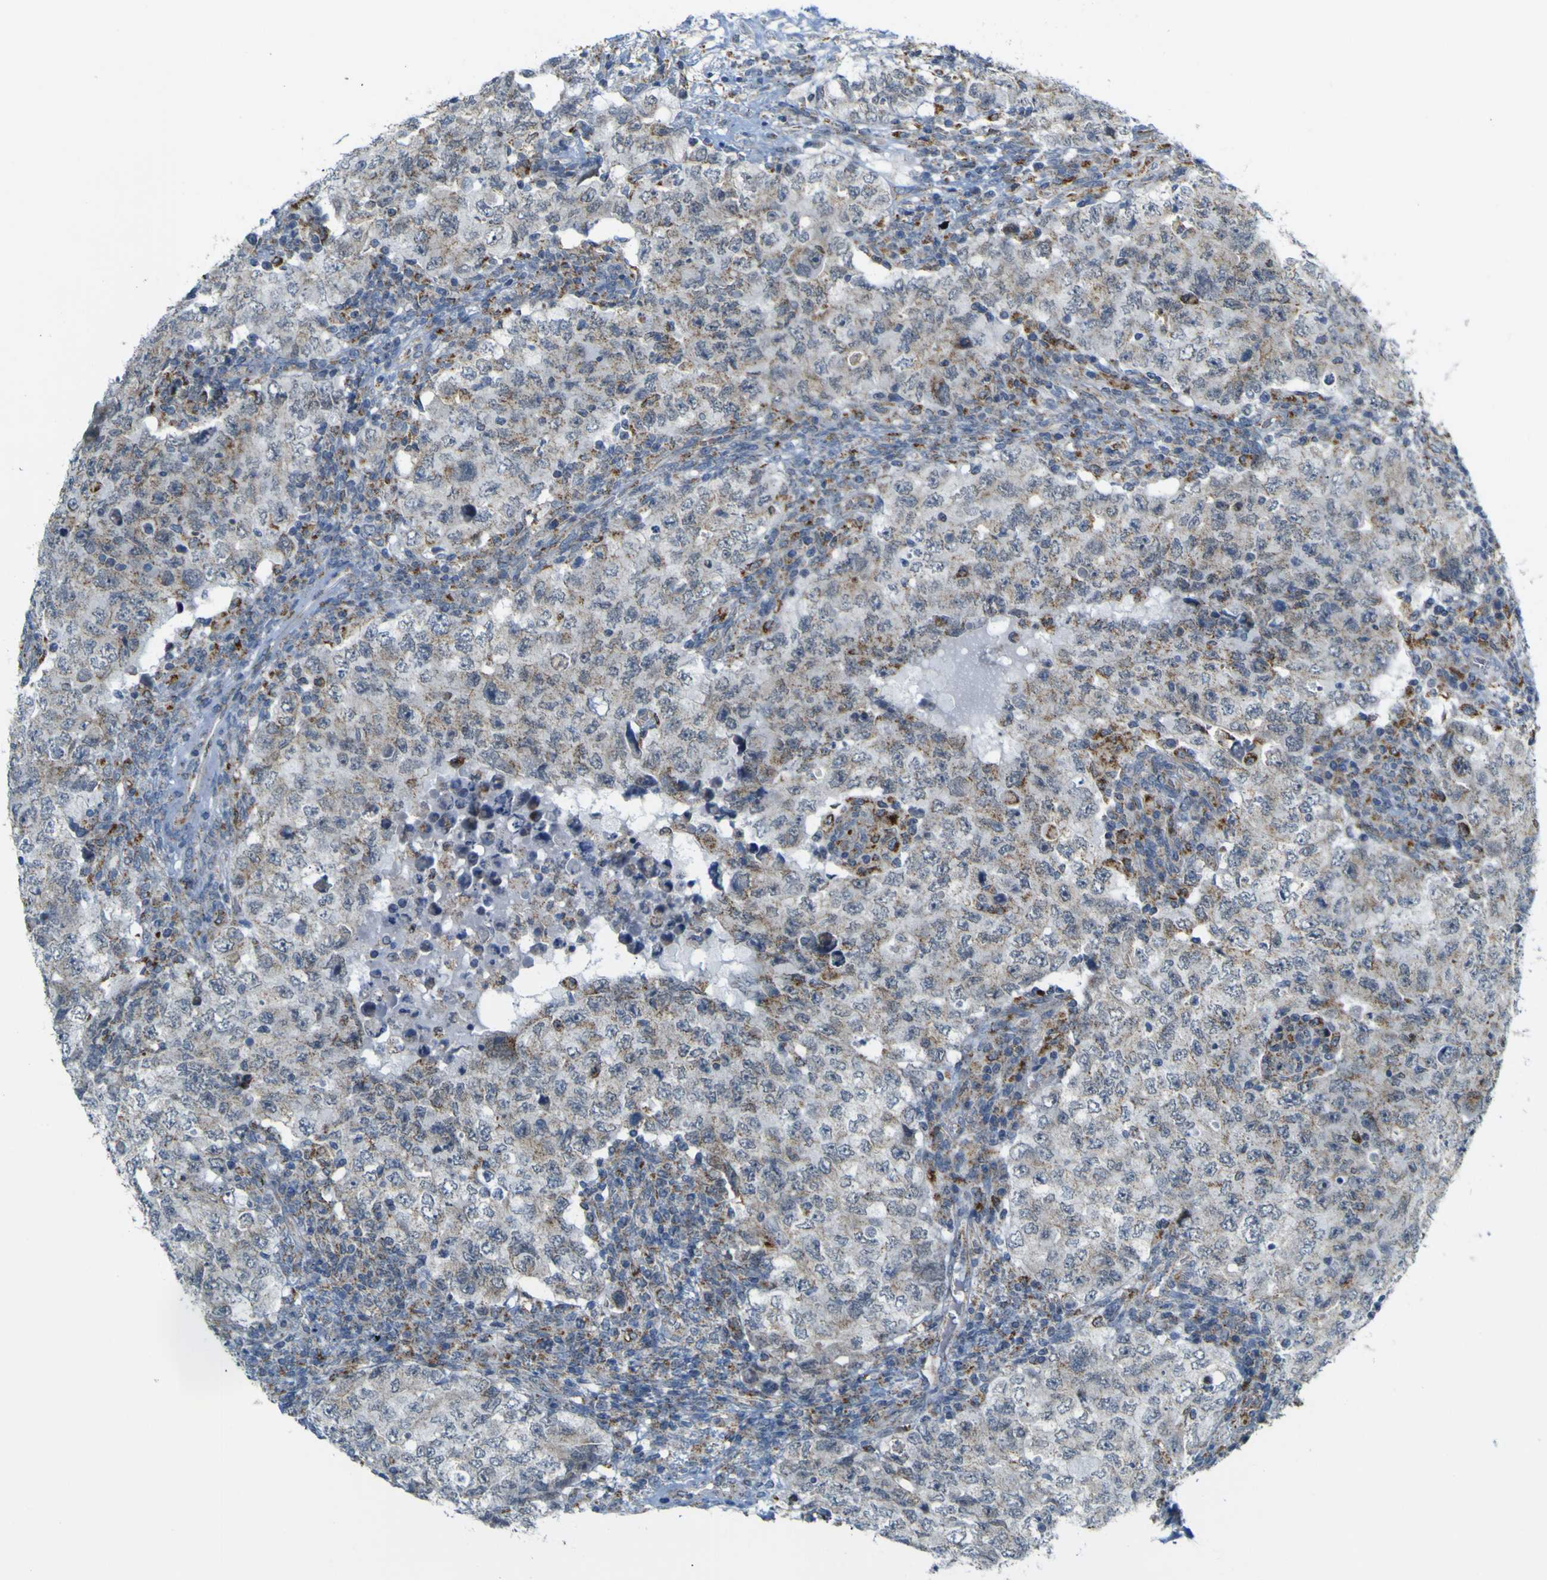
{"staining": {"intensity": "weak", "quantity": "<25%", "location": "cytoplasmic/membranous"}, "tissue": "testis cancer", "cell_type": "Tumor cells", "image_type": "cancer", "snomed": [{"axis": "morphology", "description": "Carcinoma, Embryonal, NOS"}, {"axis": "topography", "description": "Testis"}], "caption": "A micrograph of testis cancer (embryonal carcinoma) stained for a protein demonstrates no brown staining in tumor cells.", "gene": "ACBD5", "patient": {"sex": "male", "age": 26}}